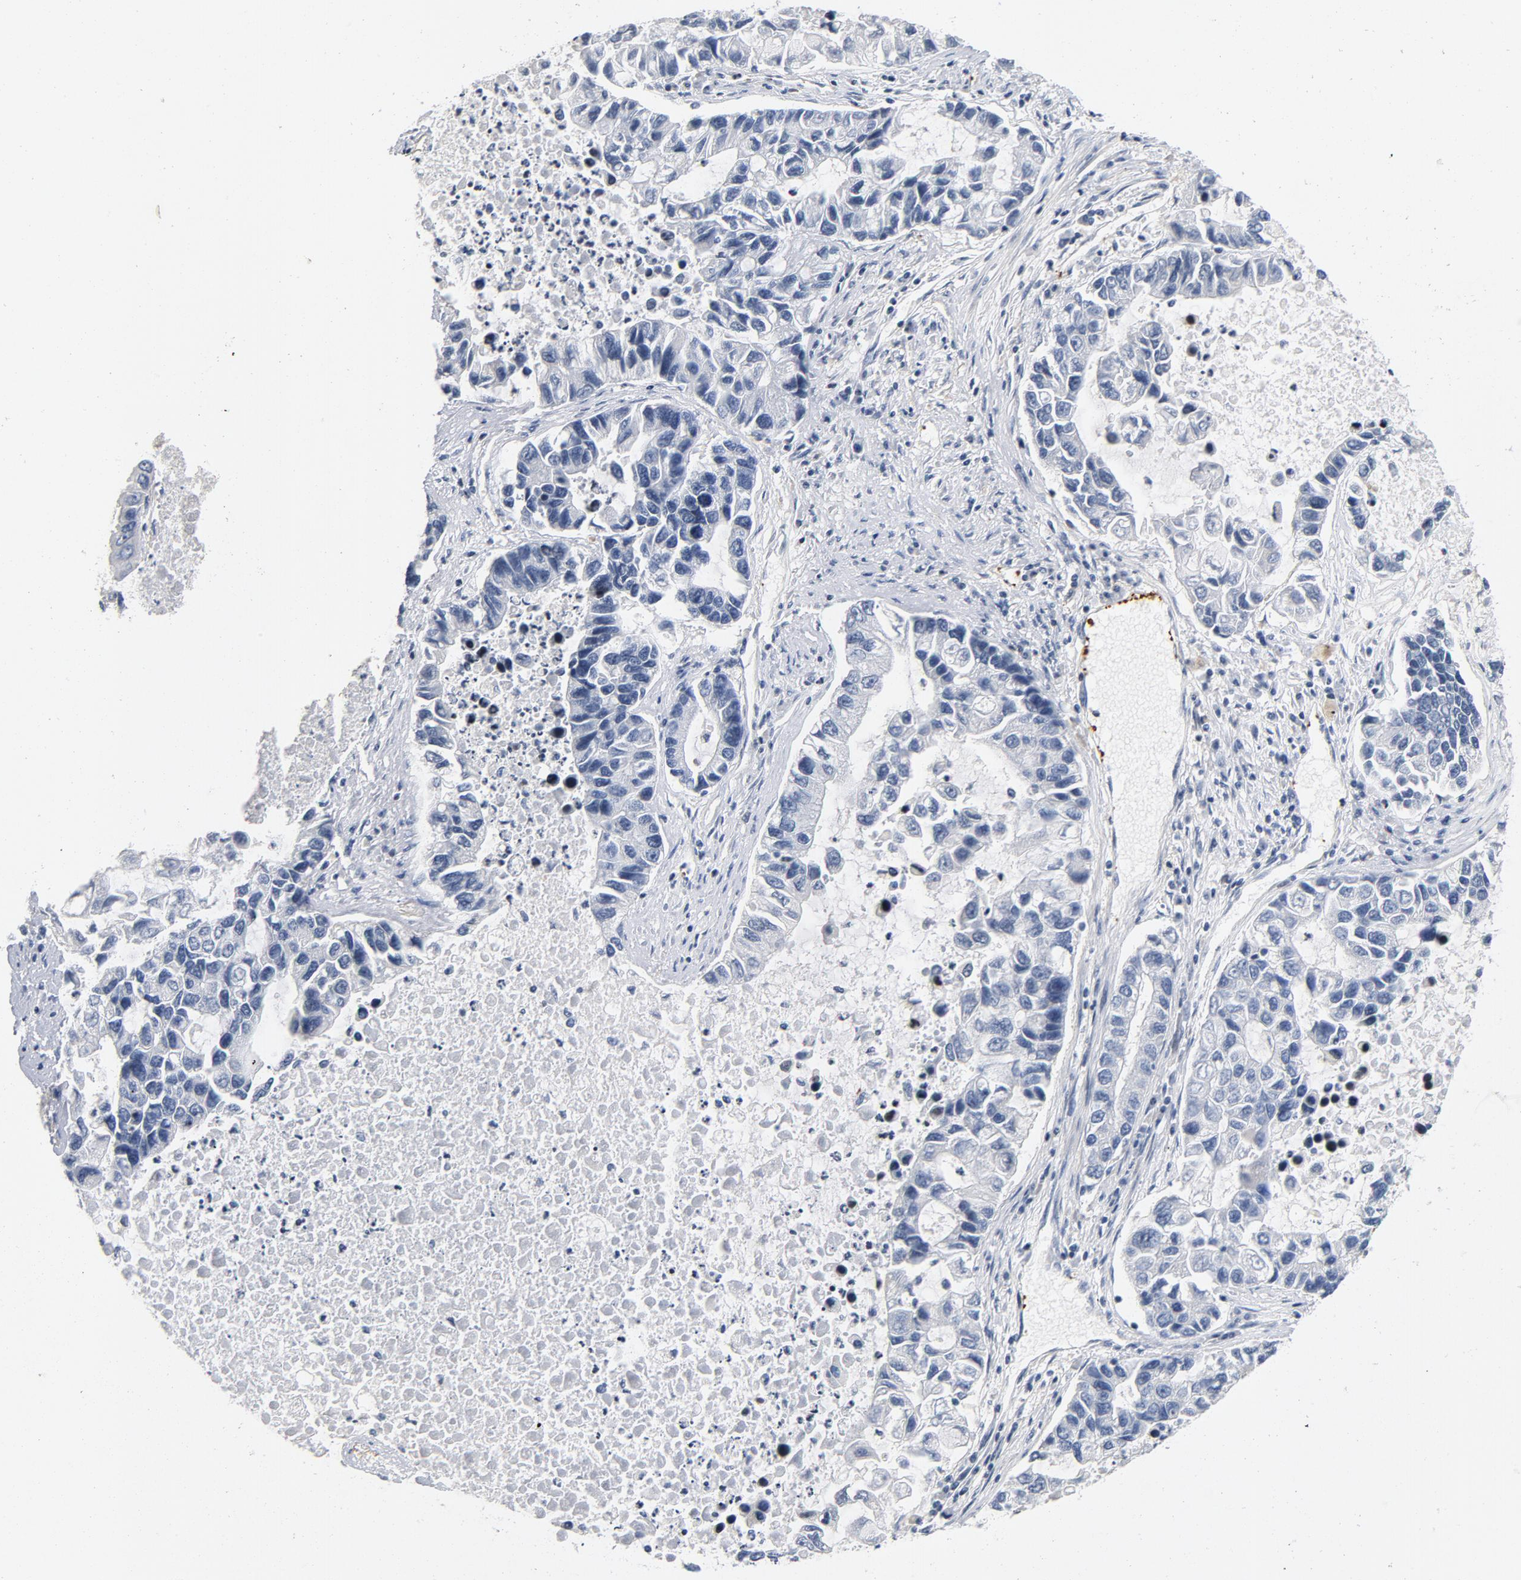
{"staining": {"intensity": "negative", "quantity": "none", "location": "none"}, "tissue": "lung cancer", "cell_type": "Tumor cells", "image_type": "cancer", "snomed": [{"axis": "morphology", "description": "Adenocarcinoma, NOS"}, {"axis": "topography", "description": "Lung"}], "caption": "The immunohistochemistry image has no significant expression in tumor cells of adenocarcinoma (lung) tissue.", "gene": "PIM1", "patient": {"sex": "female", "age": 51}}